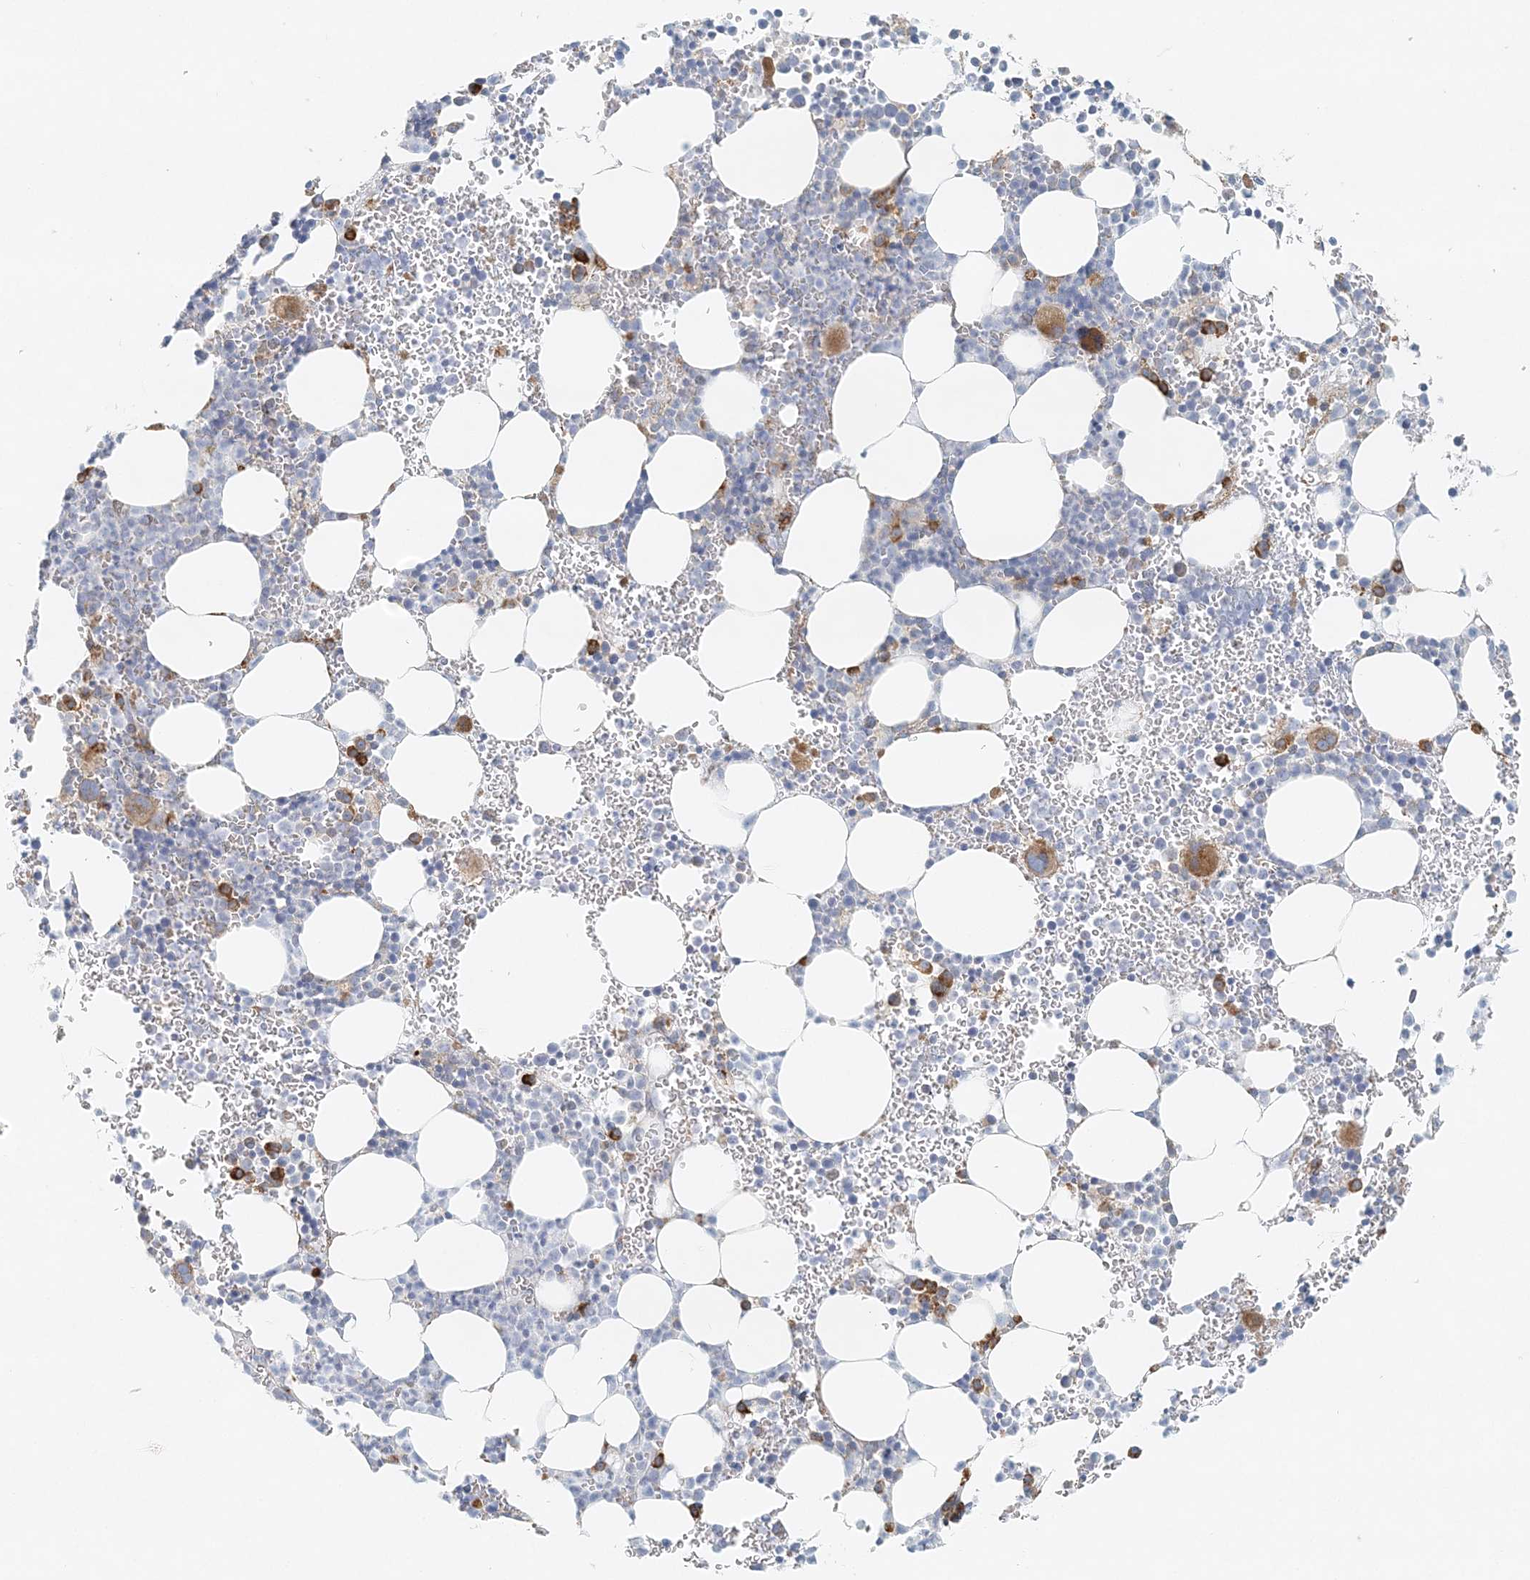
{"staining": {"intensity": "strong", "quantity": "<25%", "location": "cytoplasmic/membranous"}, "tissue": "bone marrow", "cell_type": "Hematopoietic cells", "image_type": "normal", "snomed": [{"axis": "morphology", "description": "Normal tissue, NOS"}, {"axis": "topography", "description": "Bone marrow"}], "caption": "A histopathology image of bone marrow stained for a protein displays strong cytoplasmic/membranous brown staining in hematopoietic cells.", "gene": "STK11IP", "patient": {"sex": "female", "age": 78}}